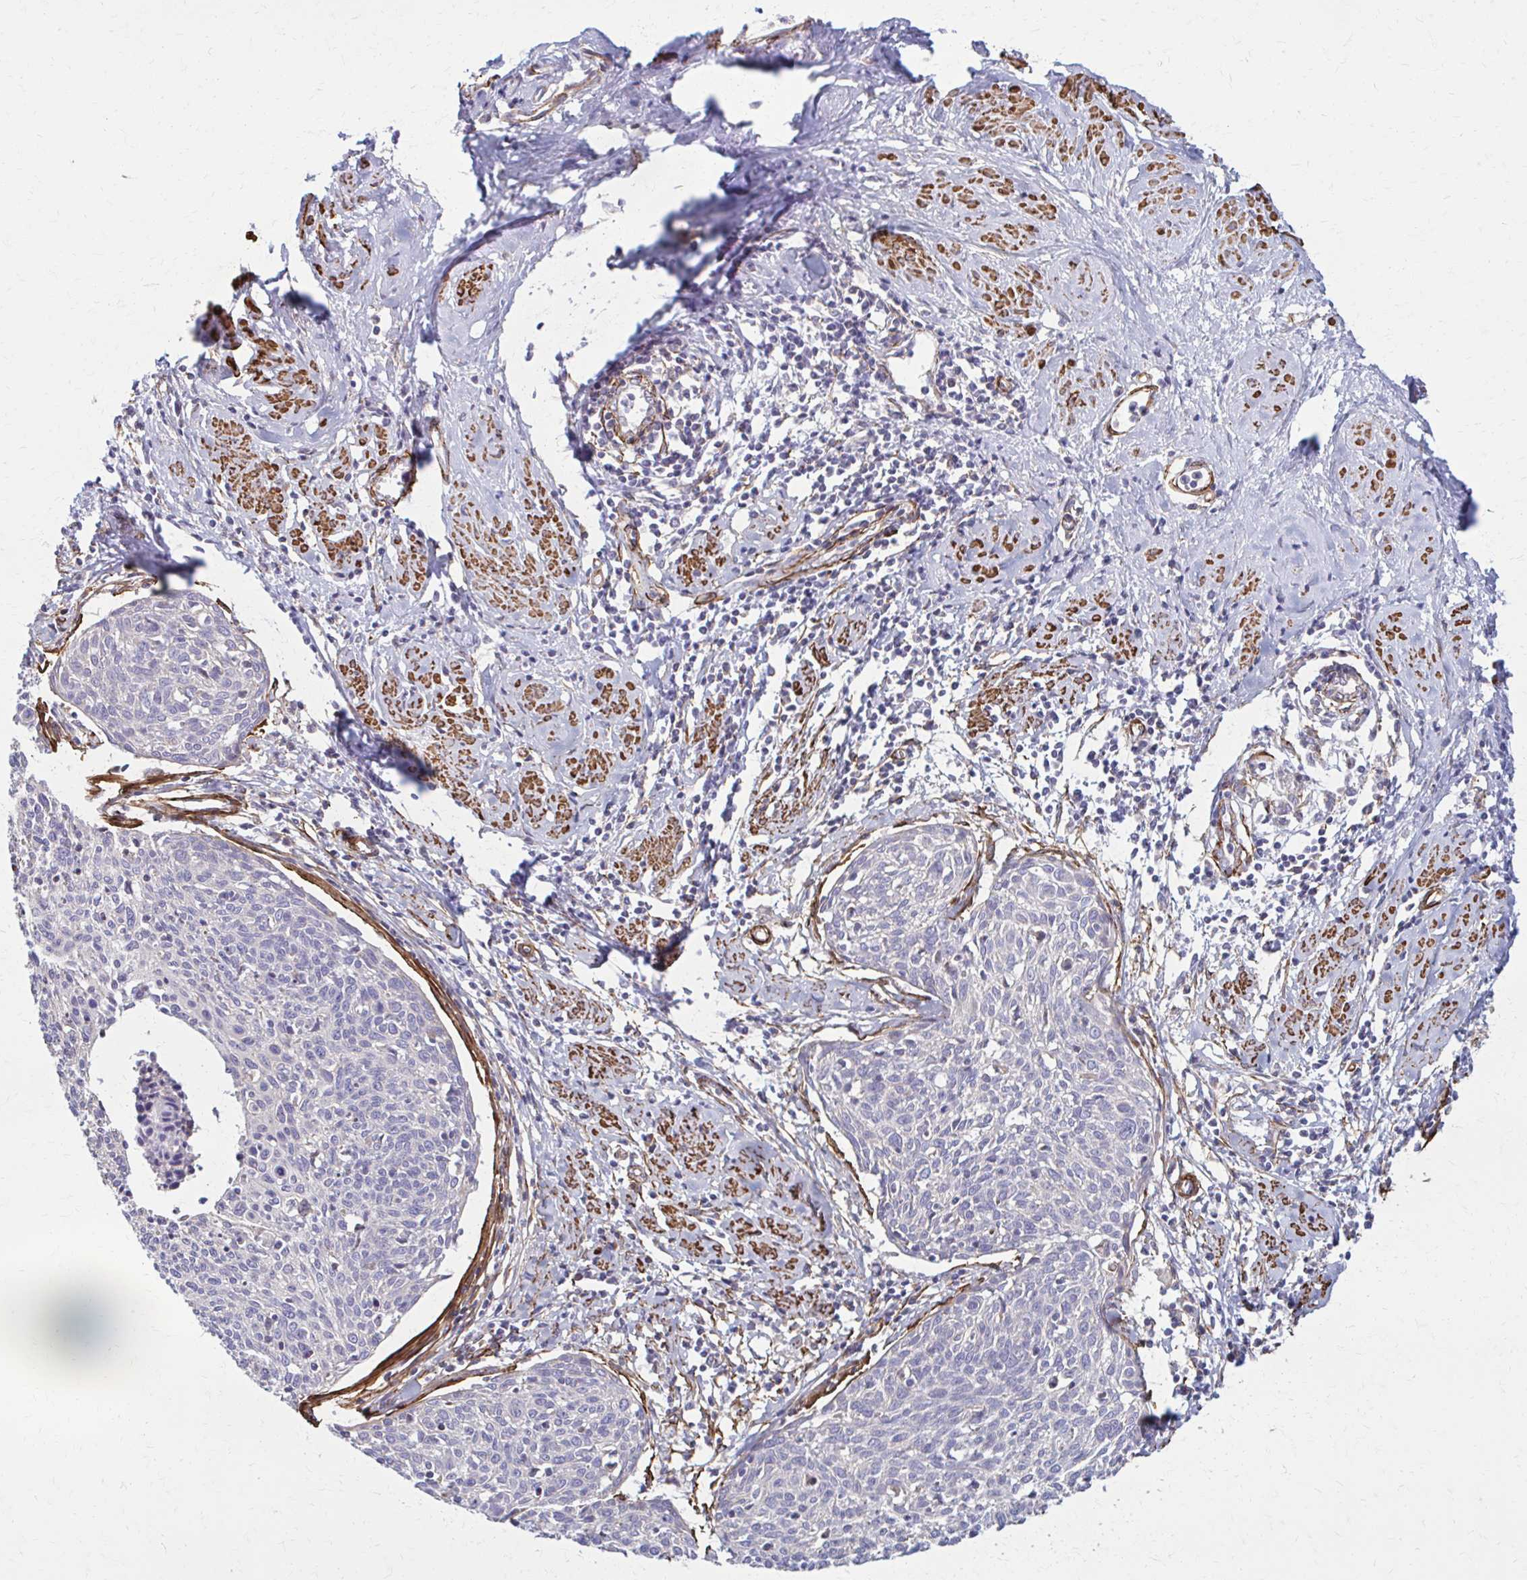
{"staining": {"intensity": "negative", "quantity": "none", "location": "none"}, "tissue": "cervical cancer", "cell_type": "Tumor cells", "image_type": "cancer", "snomed": [{"axis": "morphology", "description": "Squamous cell carcinoma, NOS"}, {"axis": "topography", "description": "Cervix"}], "caption": "Cervical cancer stained for a protein using IHC exhibits no expression tumor cells.", "gene": "TIMMDC1", "patient": {"sex": "female", "age": 49}}